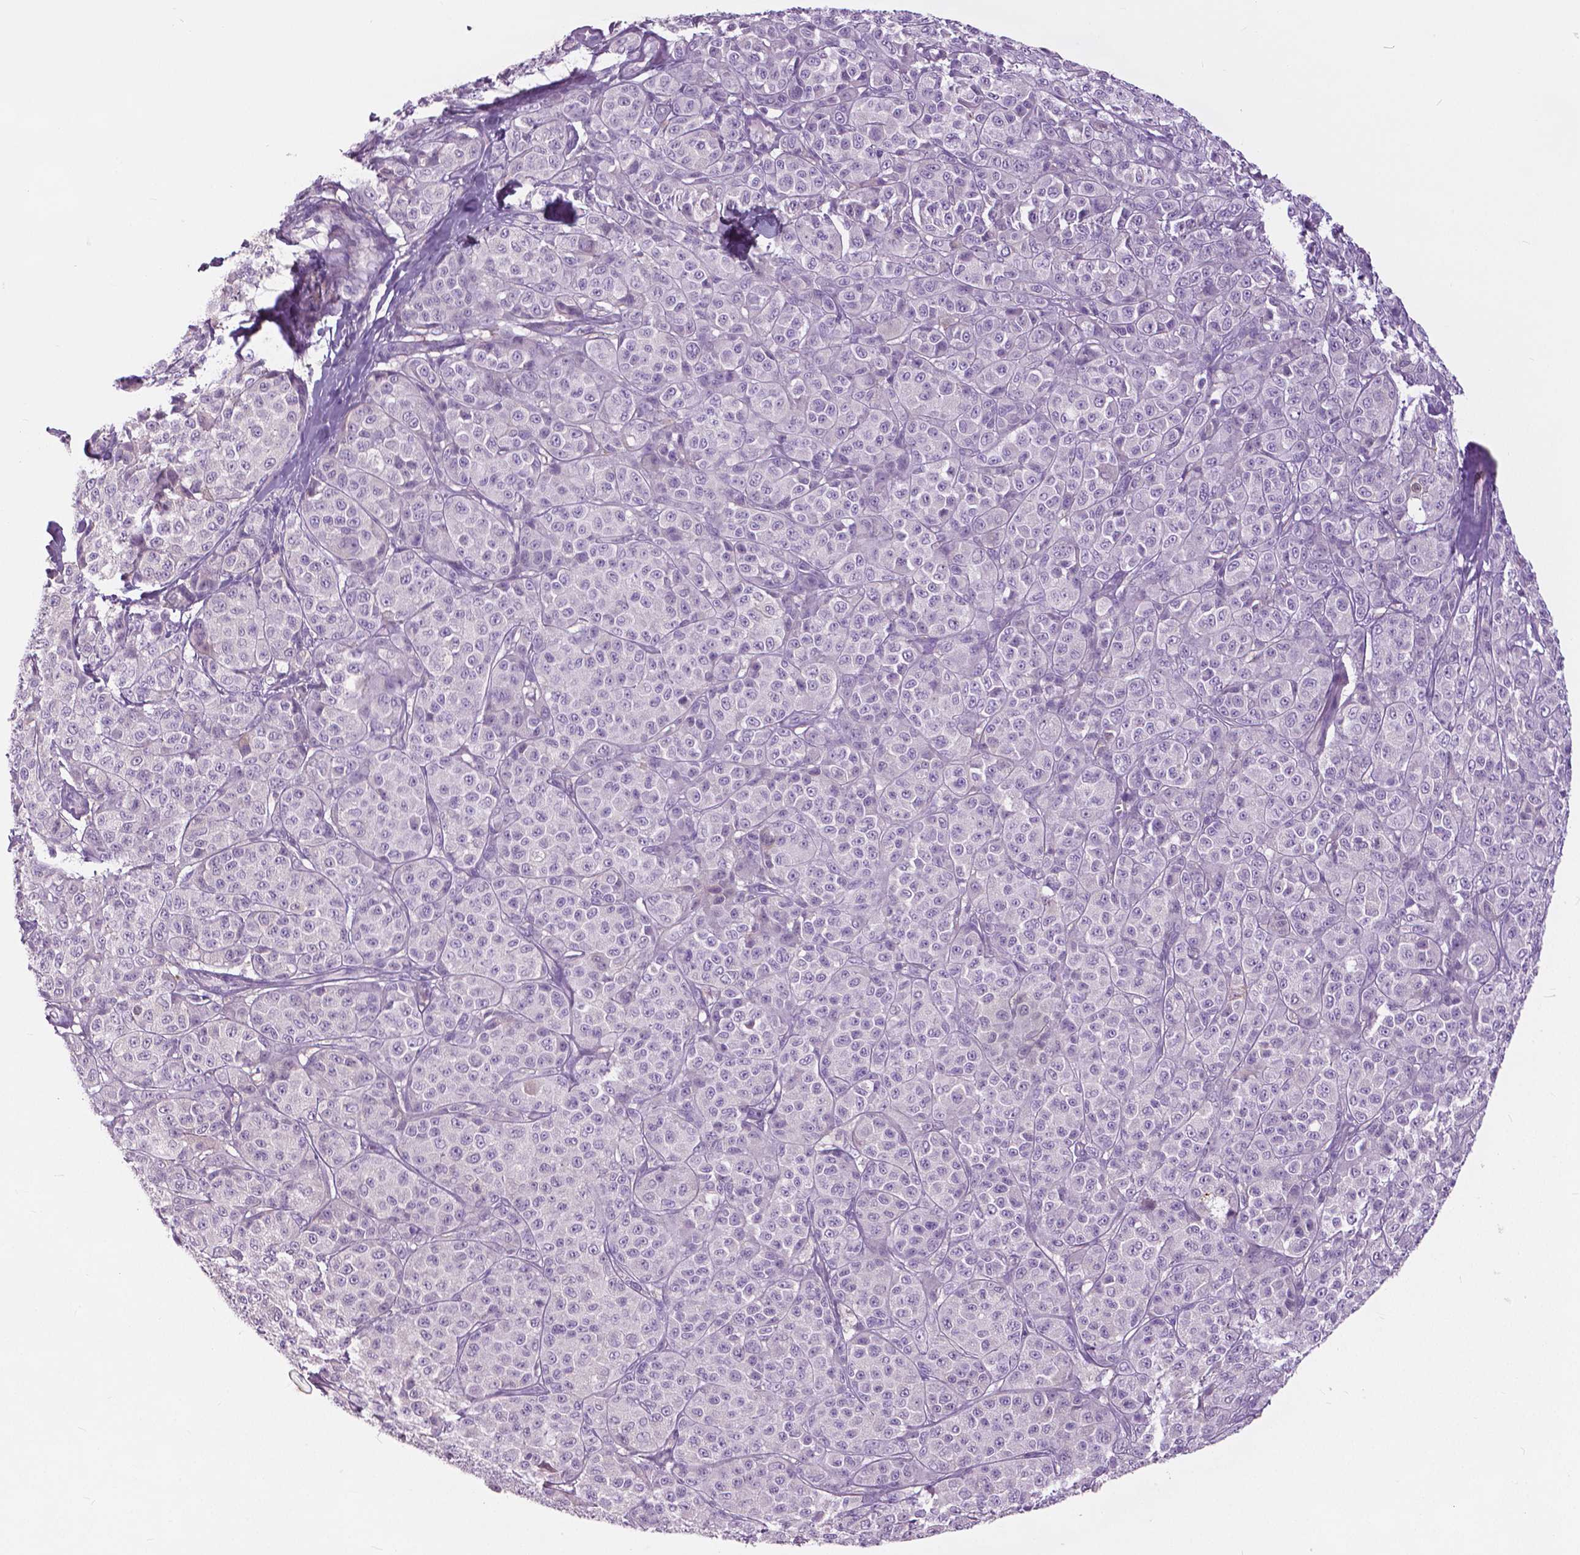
{"staining": {"intensity": "negative", "quantity": "none", "location": "none"}, "tissue": "melanoma", "cell_type": "Tumor cells", "image_type": "cancer", "snomed": [{"axis": "morphology", "description": "Malignant melanoma, NOS"}, {"axis": "topography", "description": "Skin"}], "caption": "Immunohistochemistry image of neoplastic tissue: malignant melanoma stained with DAB exhibits no significant protein staining in tumor cells.", "gene": "SERPINI1", "patient": {"sex": "male", "age": 89}}